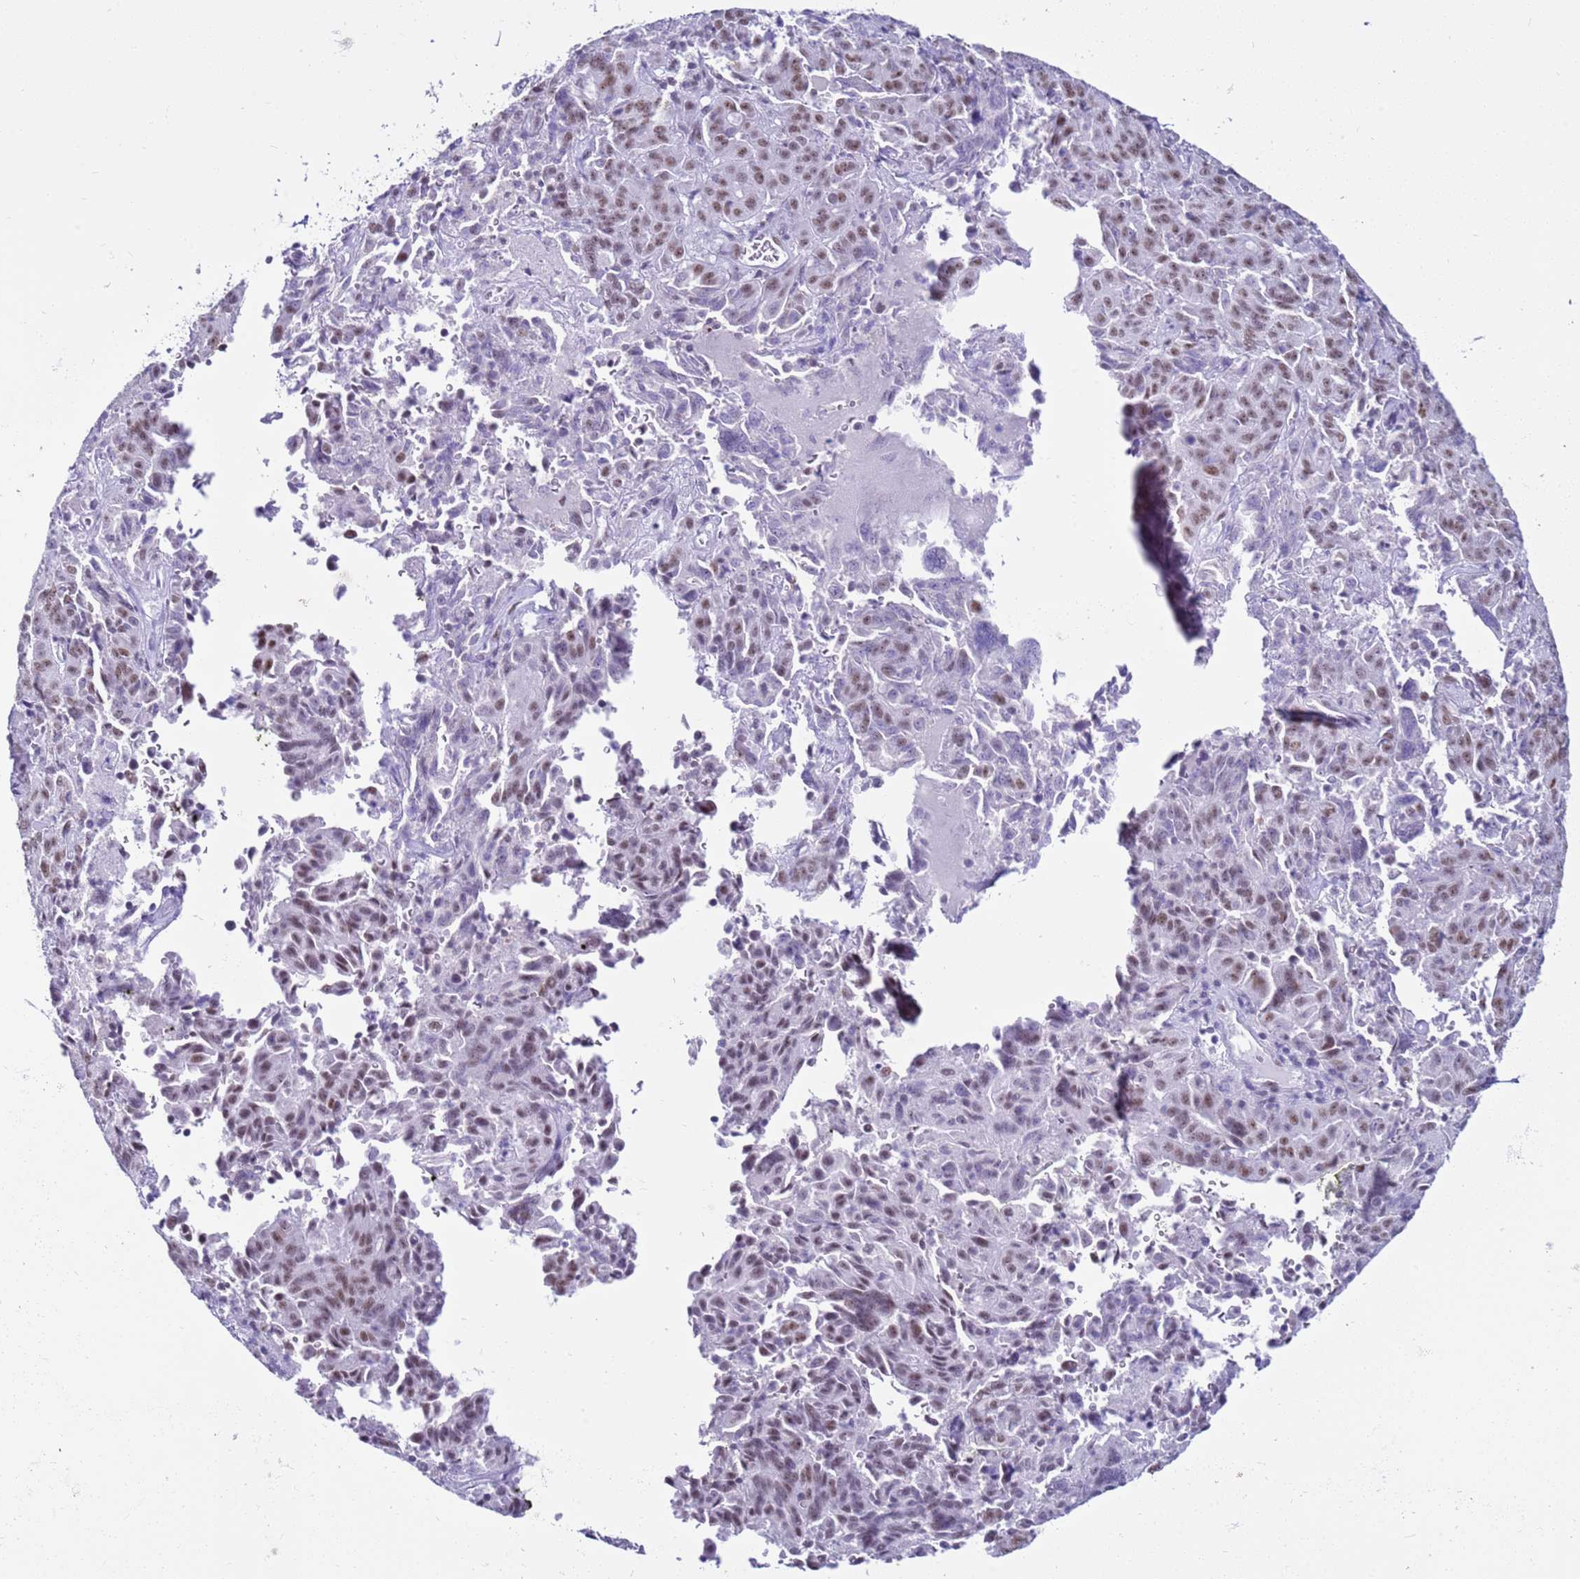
{"staining": {"intensity": "moderate", "quantity": ">75%", "location": "nuclear"}, "tissue": "pancreatic cancer", "cell_type": "Tumor cells", "image_type": "cancer", "snomed": [{"axis": "morphology", "description": "Adenocarcinoma, NOS"}, {"axis": "topography", "description": "Pancreas"}], "caption": "Adenocarcinoma (pancreatic) tissue demonstrates moderate nuclear expression in about >75% of tumor cells, visualized by immunohistochemistry. The staining was performed using DAB (3,3'-diaminobenzidine), with brown indicating positive protein expression. Nuclei are stained blue with hematoxylin.", "gene": "DHX15", "patient": {"sex": "male", "age": 63}}